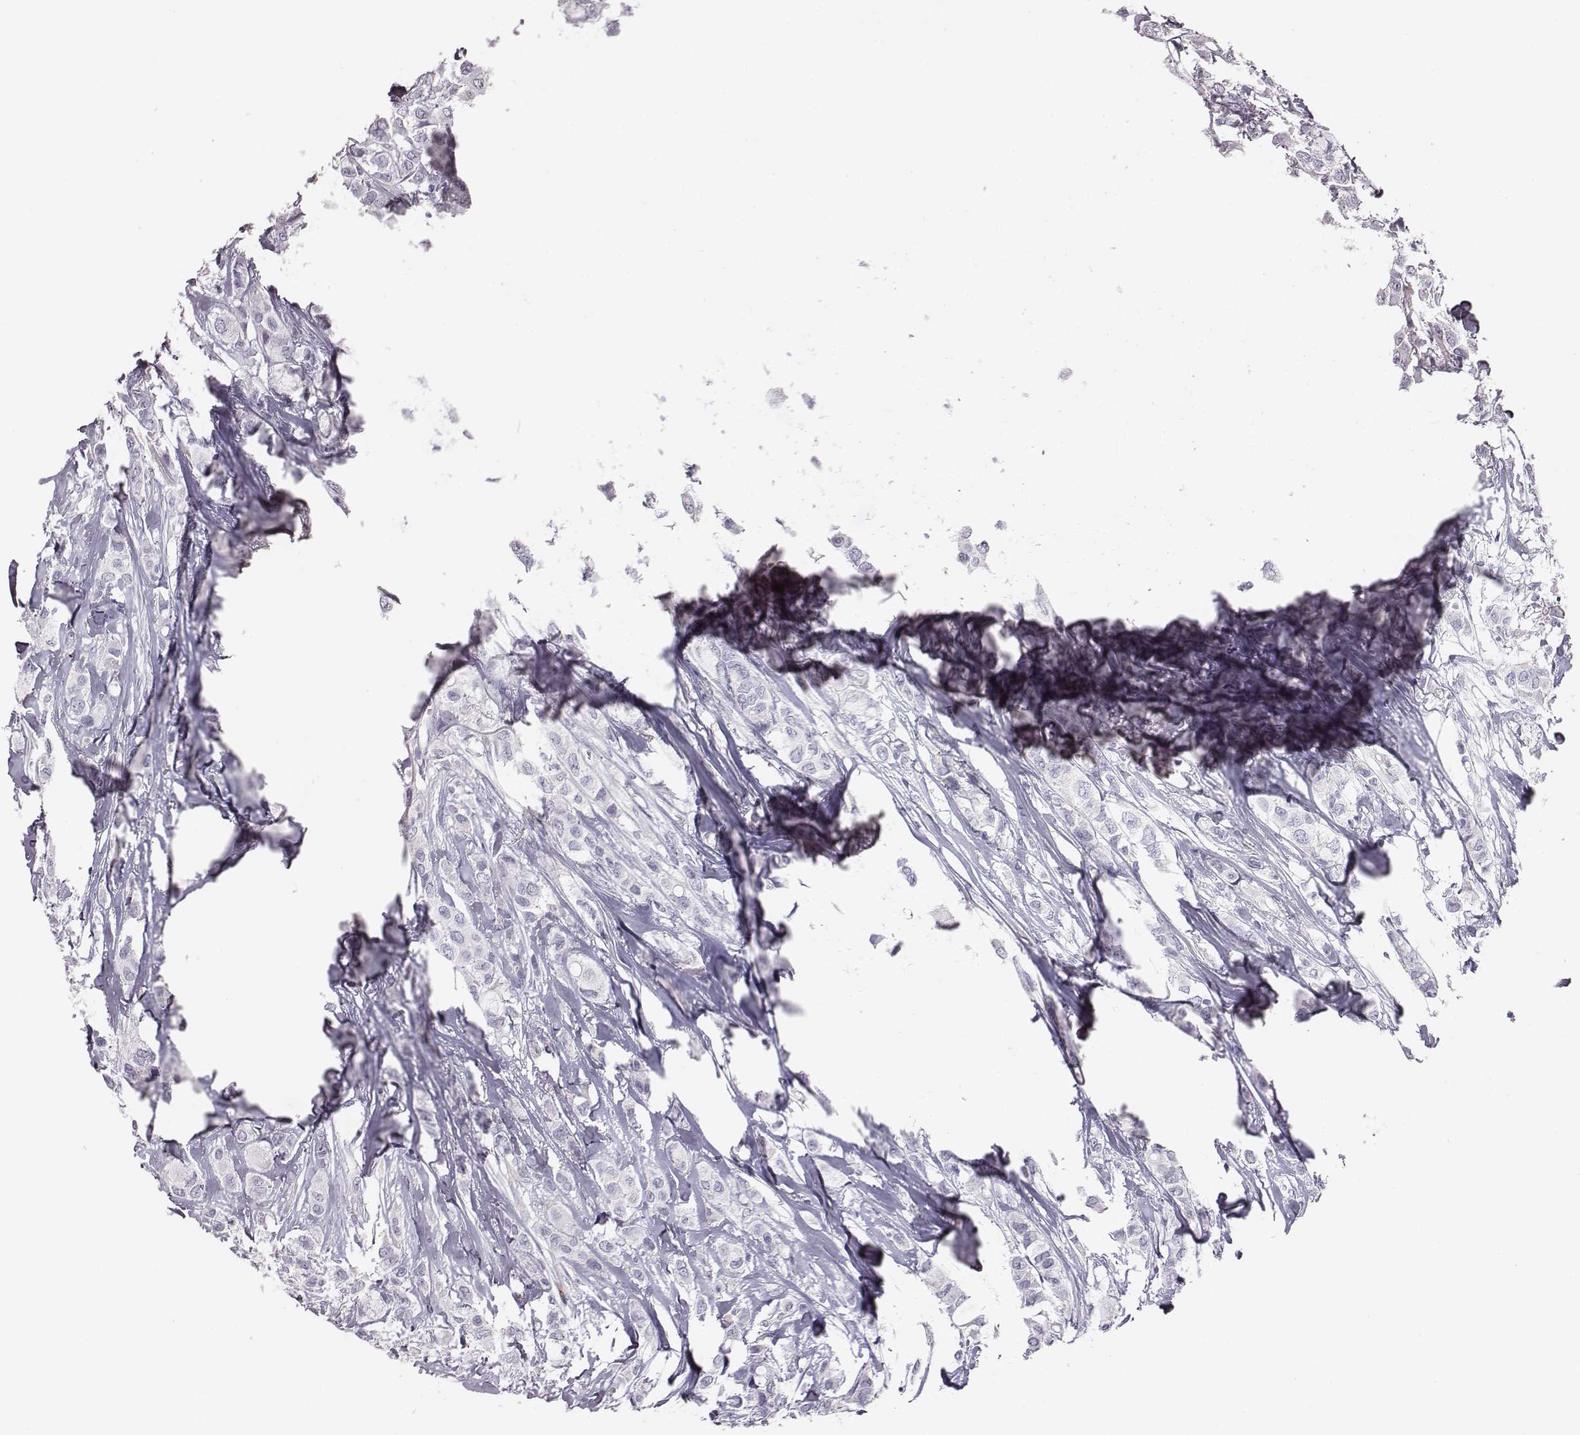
{"staining": {"intensity": "negative", "quantity": "none", "location": "none"}, "tissue": "breast cancer", "cell_type": "Tumor cells", "image_type": "cancer", "snomed": [{"axis": "morphology", "description": "Duct carcinoma"}, {"axis": "topography", "description": "Breast"}], "caption": "This photomicrograph is of breast cancer (intraductal carcinoma) stained with immunohistochemistry to label a protein in brown with the nuclei are counter-stained blue. There is no expression in tumor cells.", "gene": "GUCA1A", "patient": {"sex": "female", "age": 85}}